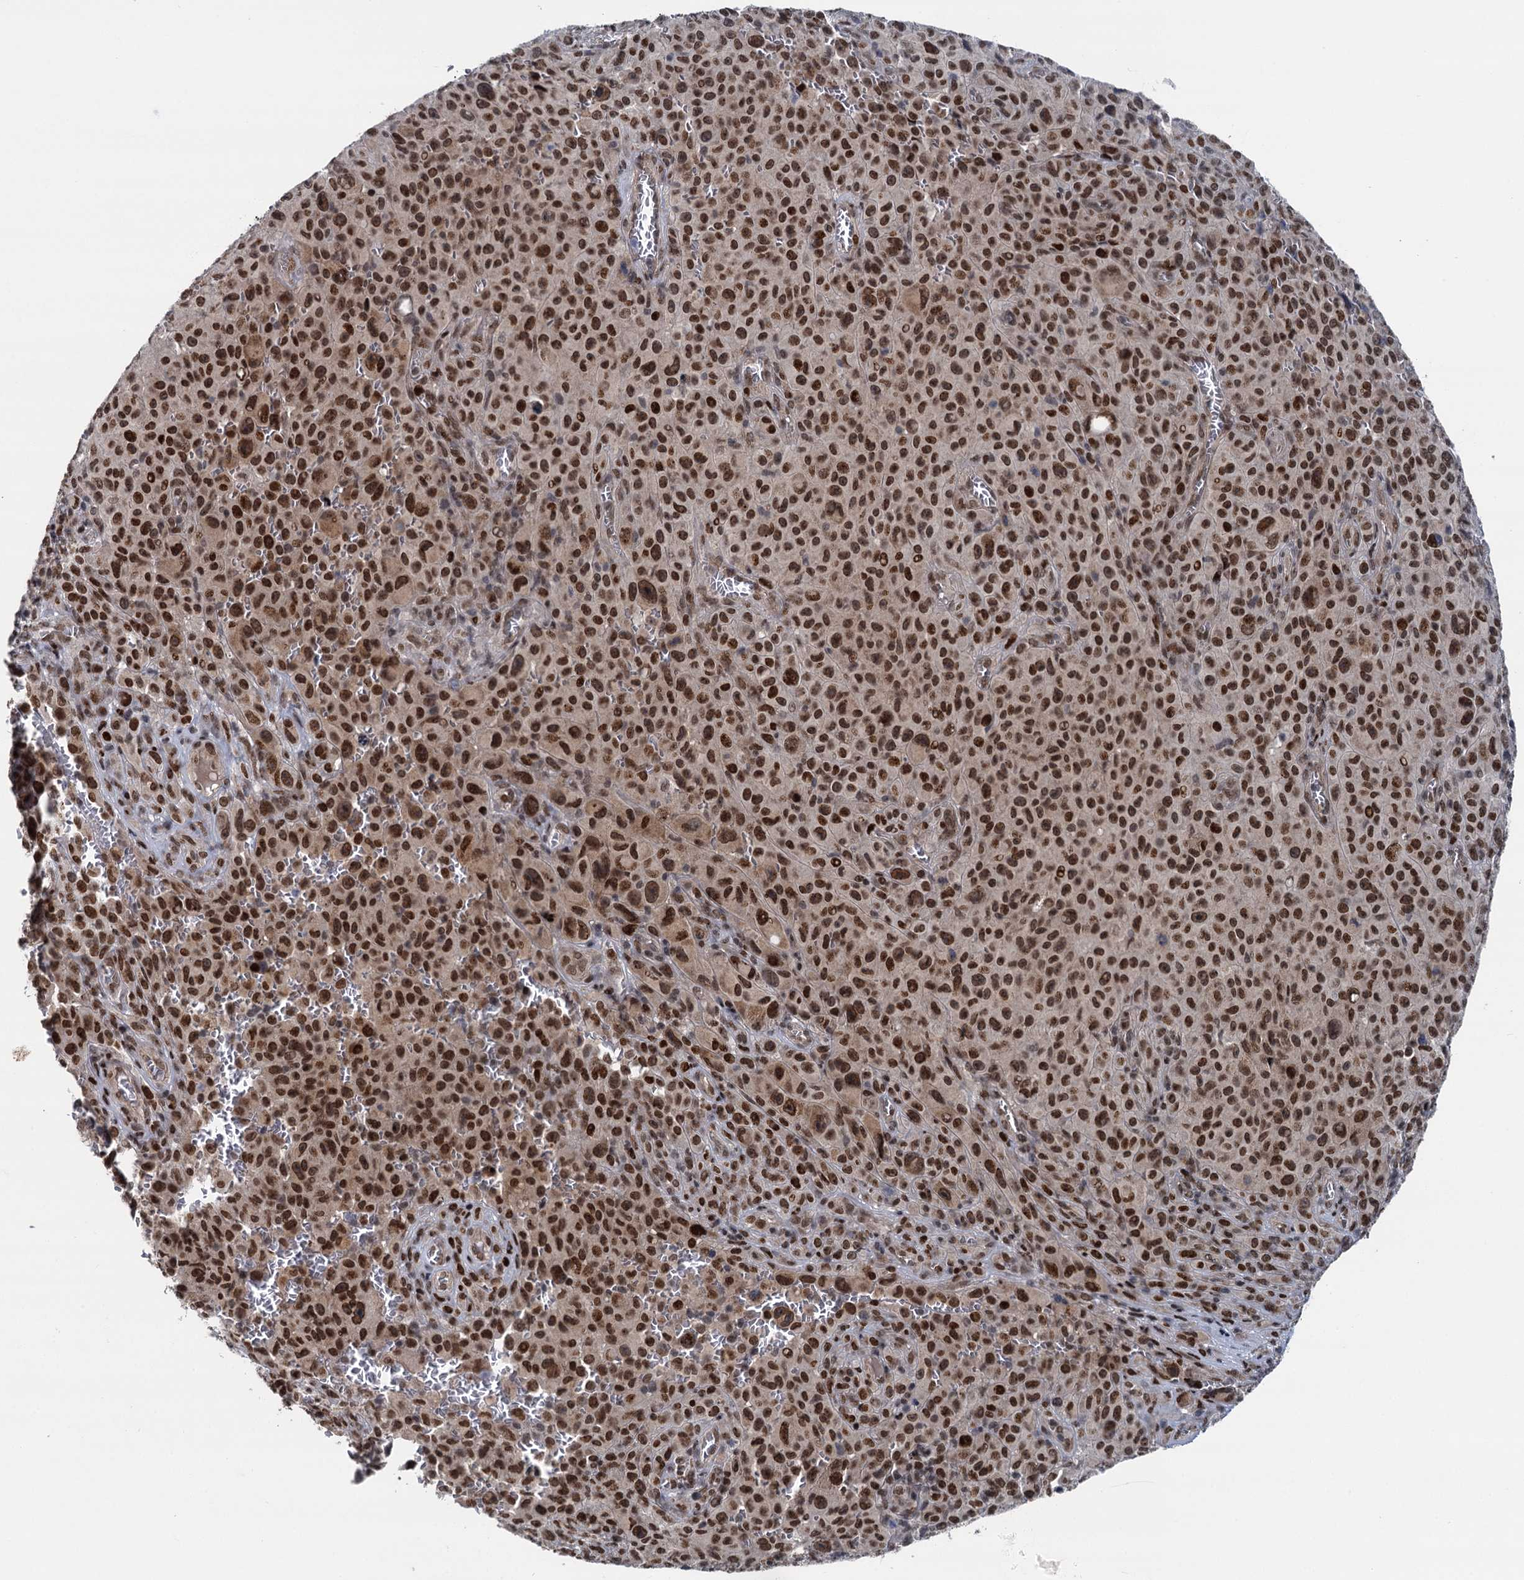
{"staining": {"intensity": "strong", "quantity": ">75%", "location": "nuclear"}, "tissue": "melanoma", "cell_type": "Tumor cells", "image_type": "cancer", "snomed": [{"axis": "morphology", "description": "Malignant melanoma, NOS"}, {"axis": "topography", "description": "Skin"}], "caption": "Protein staining of melanoma tissue shows strong nuclear staining in about >75% of tumor cells.", "gene": "RUFY2", "patient": {"sex": "female", "age": 82}}